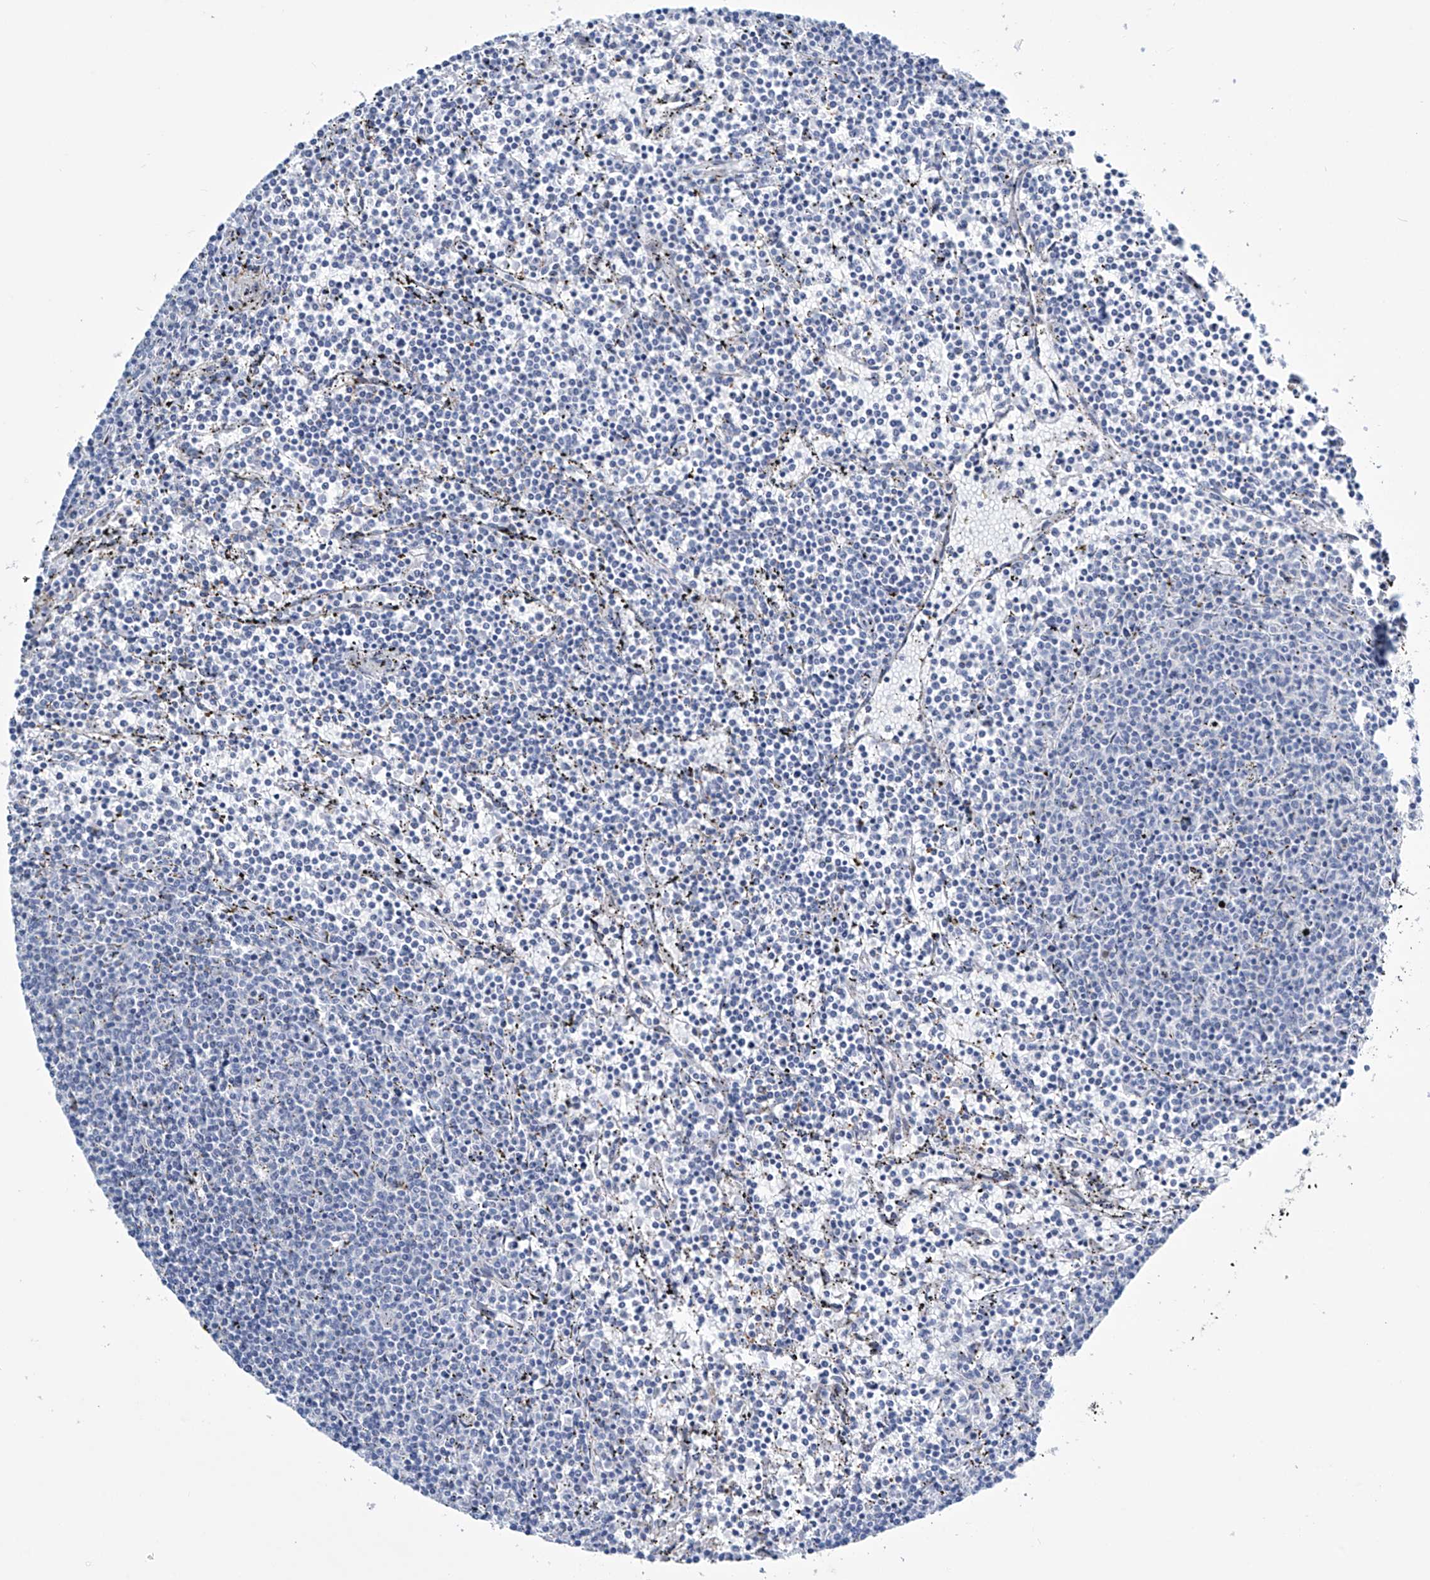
{"staining": {"intensity": "negative", "quantity": "none", "location": "none"}, "tissue": "lymphoma", "cell_type": "Tumor cells", "image_type": "cancer", "snomed": [{"axis": "morphology", "description": "Malignant lymphoma, non-Hodgkin's type, Low grade"}, {"axis": "topography", "description": "Spleen"}], "caption": "Histopathology image shows no protein staining in tumor cells of lymphoma tissue.", "gene": "TRIM60", "patient": {"sex": "female", "age": 50}}